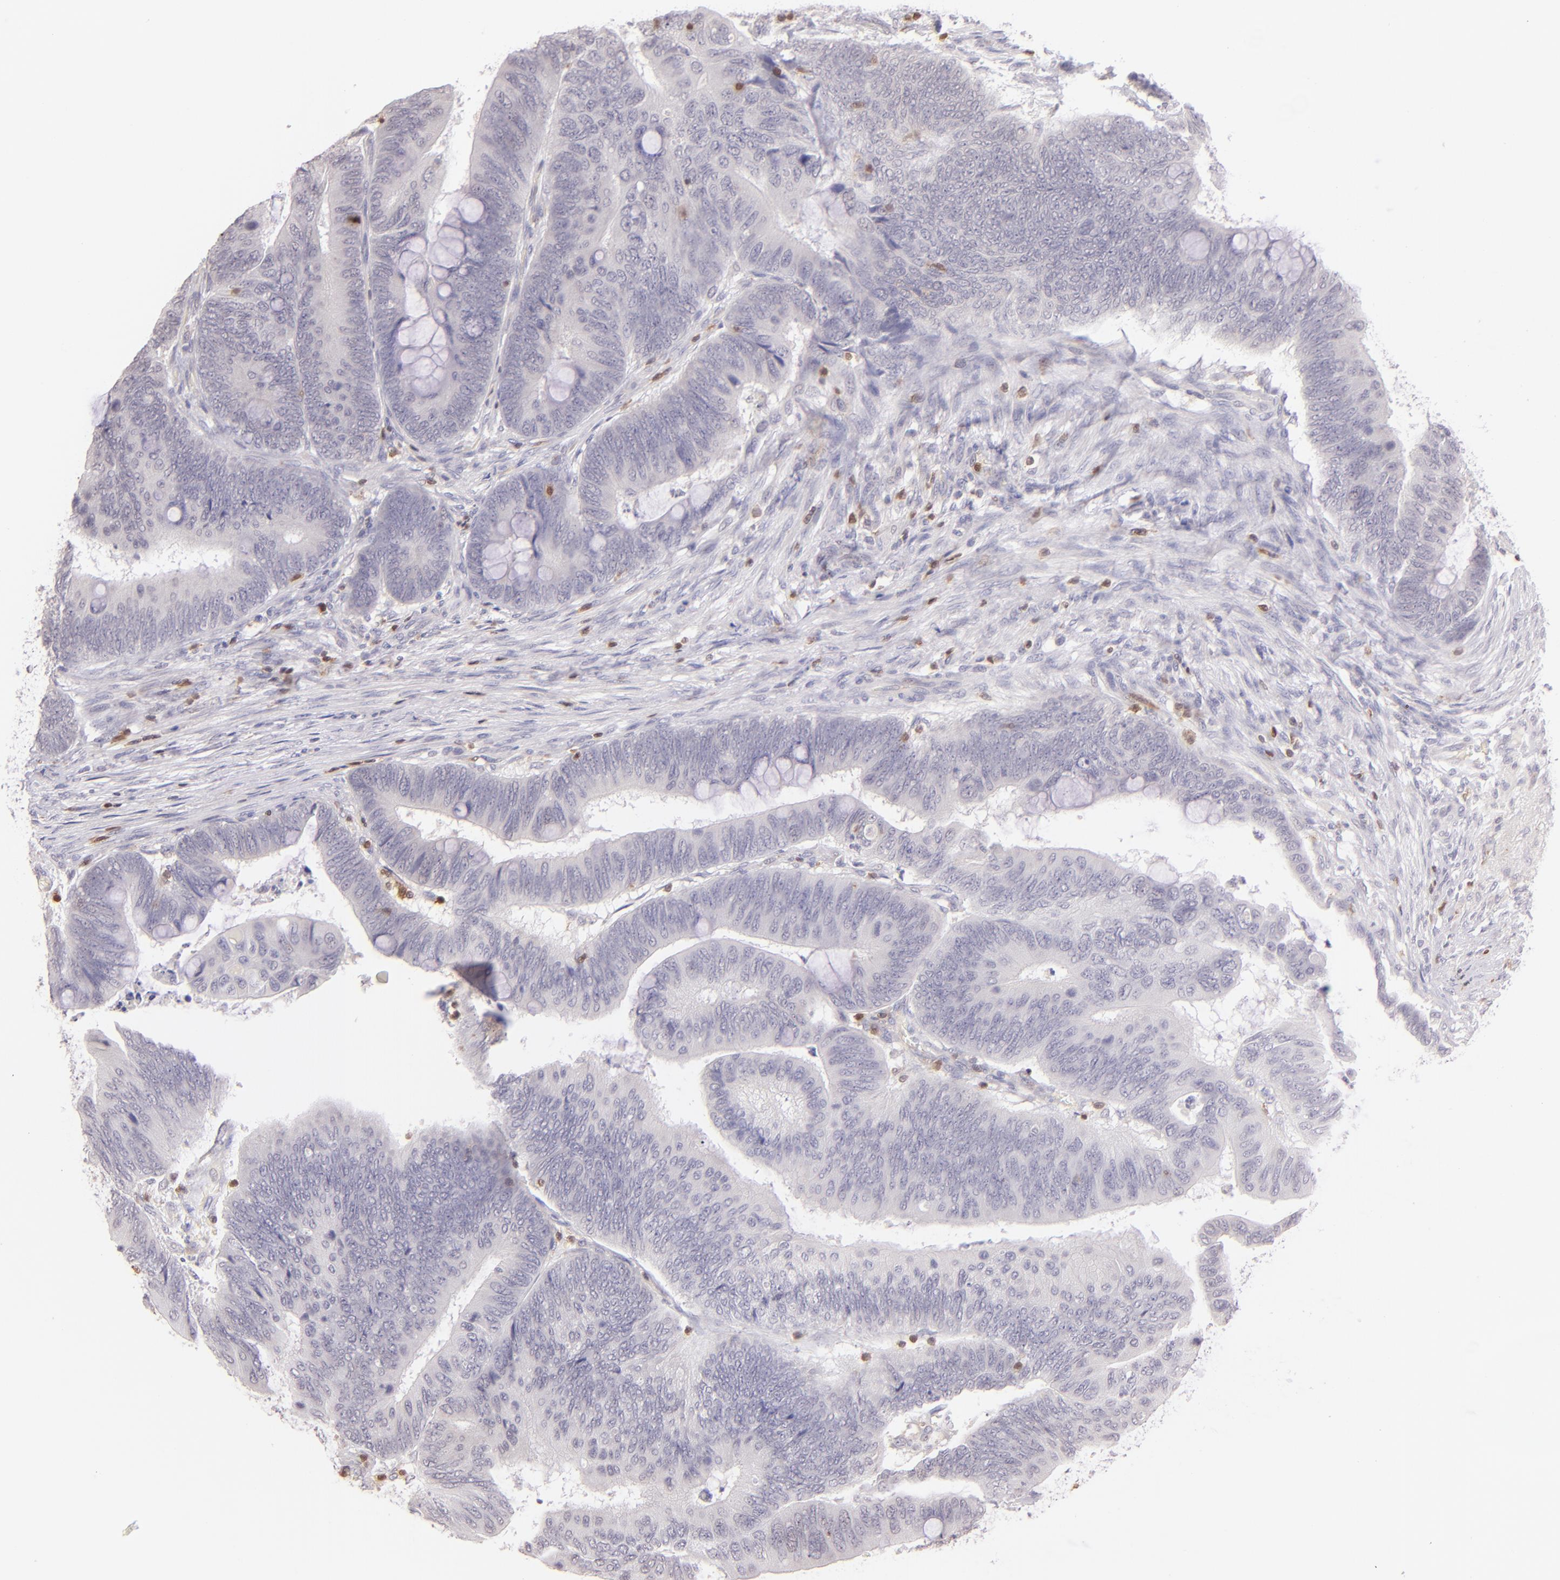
{"staining": {"intensity": "weak", "quantity": "25%-75%", "location": "cytoplasmic/membranous"}, "tissue": "colorectal cancer", "cell_type": "Tumor cells", "image_type": "cancer", "snomed": [{"axis": "morphology", "description": "Normal tissue, NOS"}, {"axis": "morphology", "description": "Adenocarcinoma, NOS"}, {"axis": "topography", "description": "Rectum"}], "caption": "Colorectal adenocarcinoma stained for a protein demonstrates weak cytoplasmic/membranous positivity in tumor cells.", "gene": "ZAP70", "patient": {"sex": "male", "age": 92}}